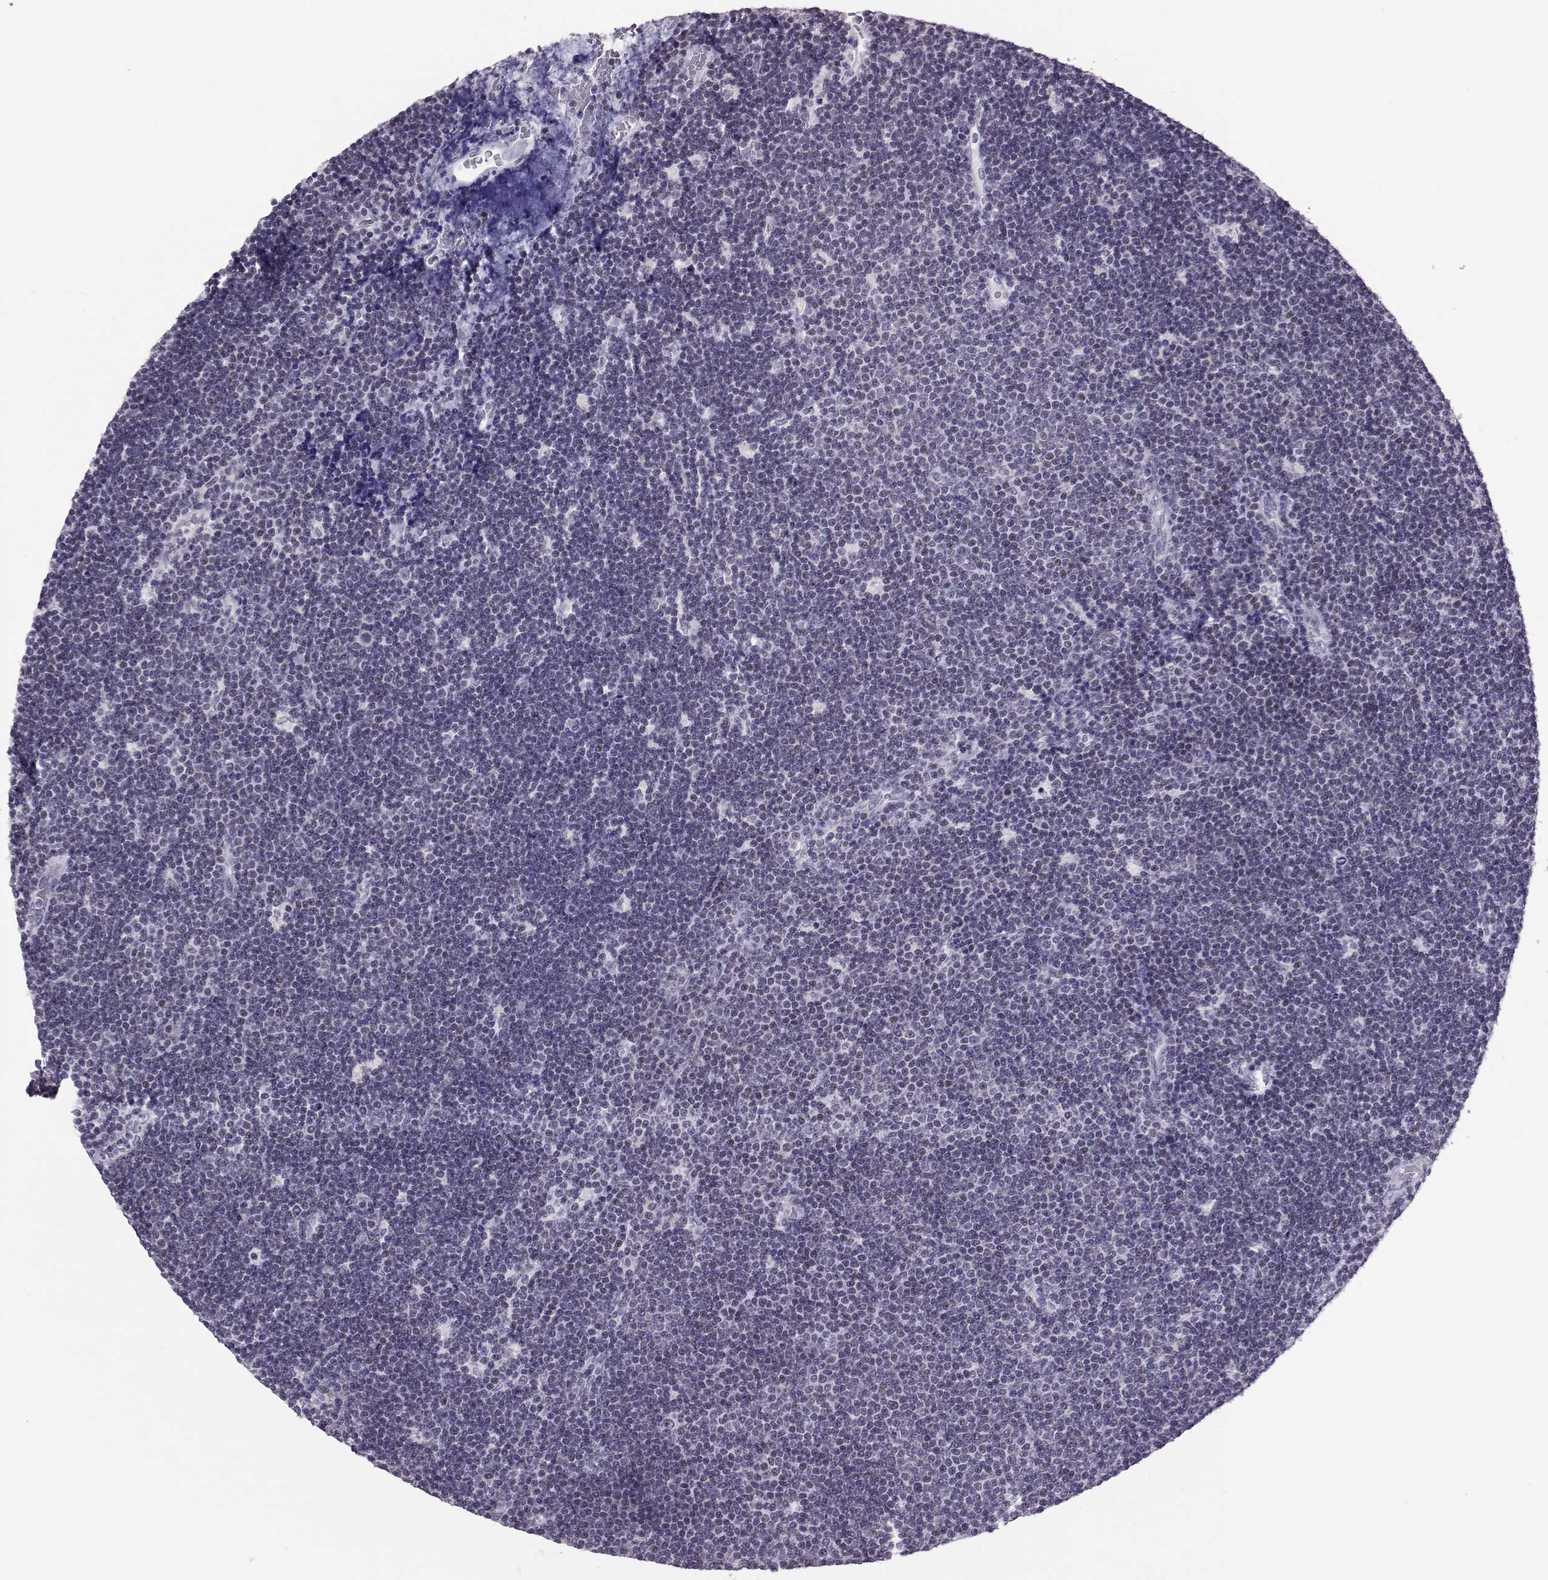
{"staining": {"intensity": "negative", "quantity": "none", "location": "none"}, "tissue": "lymphoma", "cell_type": "Tumor cells", "image_type": "cancer", "snomed": [{"axis": "morphology", "description": "Malignant lymphoma, non-Hodgkin's type, Low grade"}, {"axis": "topography", "description": "Brain"}], "caption": "A photomicrograph of lymphoma stained for a protein displays no brown staining in tumor cells. (Brightfield microscopy of DAB immunohistochemistry (IHC) at high magnification).", "gene": "DNAAF1", "patient": {"sex": "female", "age": 66}}